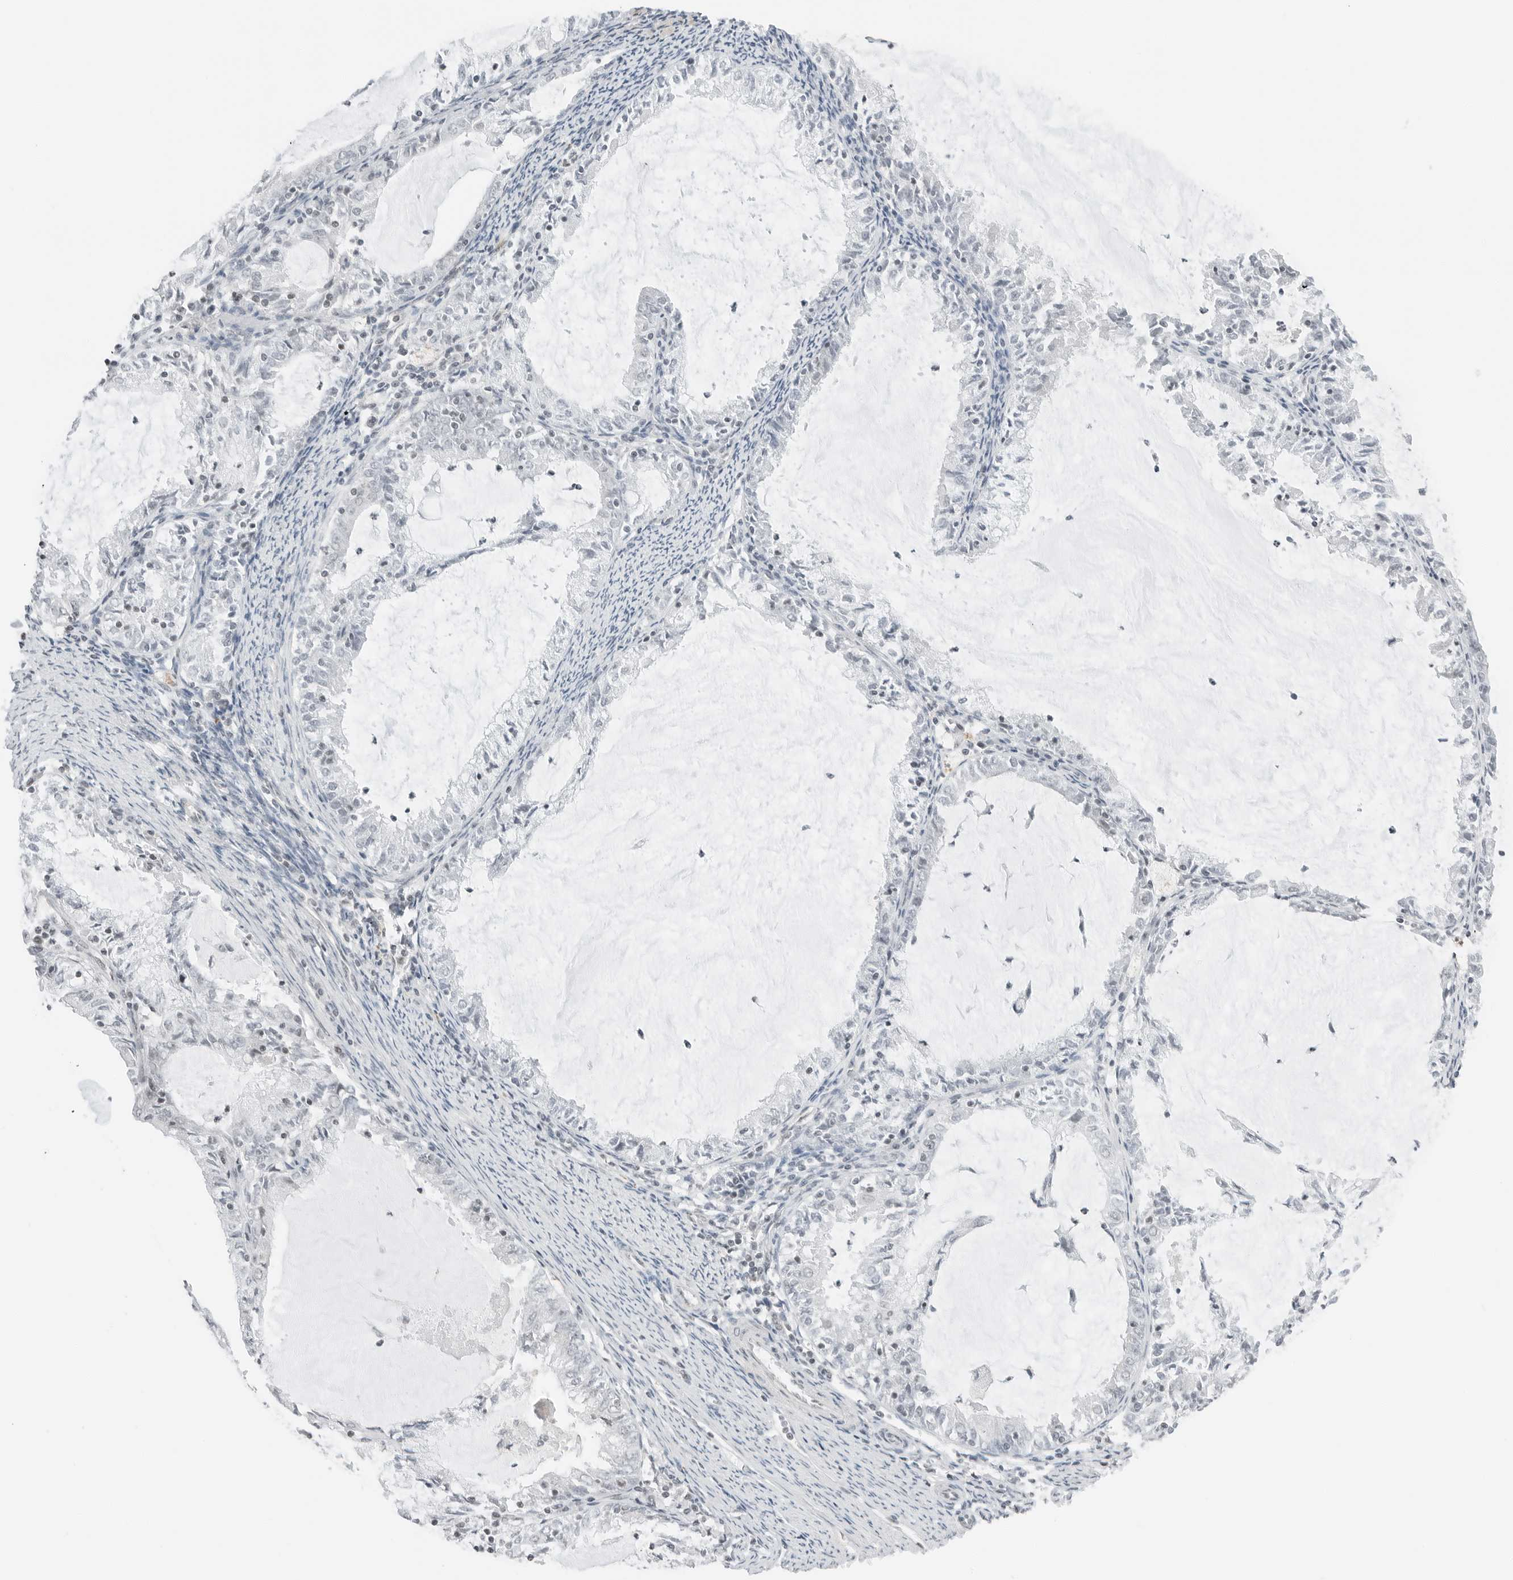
{"staining": {"intensity": "negative", "quantity": "none", "location": "none"}, "tissue": "endometrial cancer", "cell_type": "Tumor cells", "image_type": "cancer", "snomed": [{"axis": "morphology", "description": "Adenocarcinoma, NOS"}, {"axis": "topography", "description": "Endometrium"}], "caption": "The immunohistochemistry micrograph has no significant expression in tumor cells of adenocarcinoma (endometrial) tissue.", "gene": "CRTC2", "patient": {"sex": "female", "age": 57}}